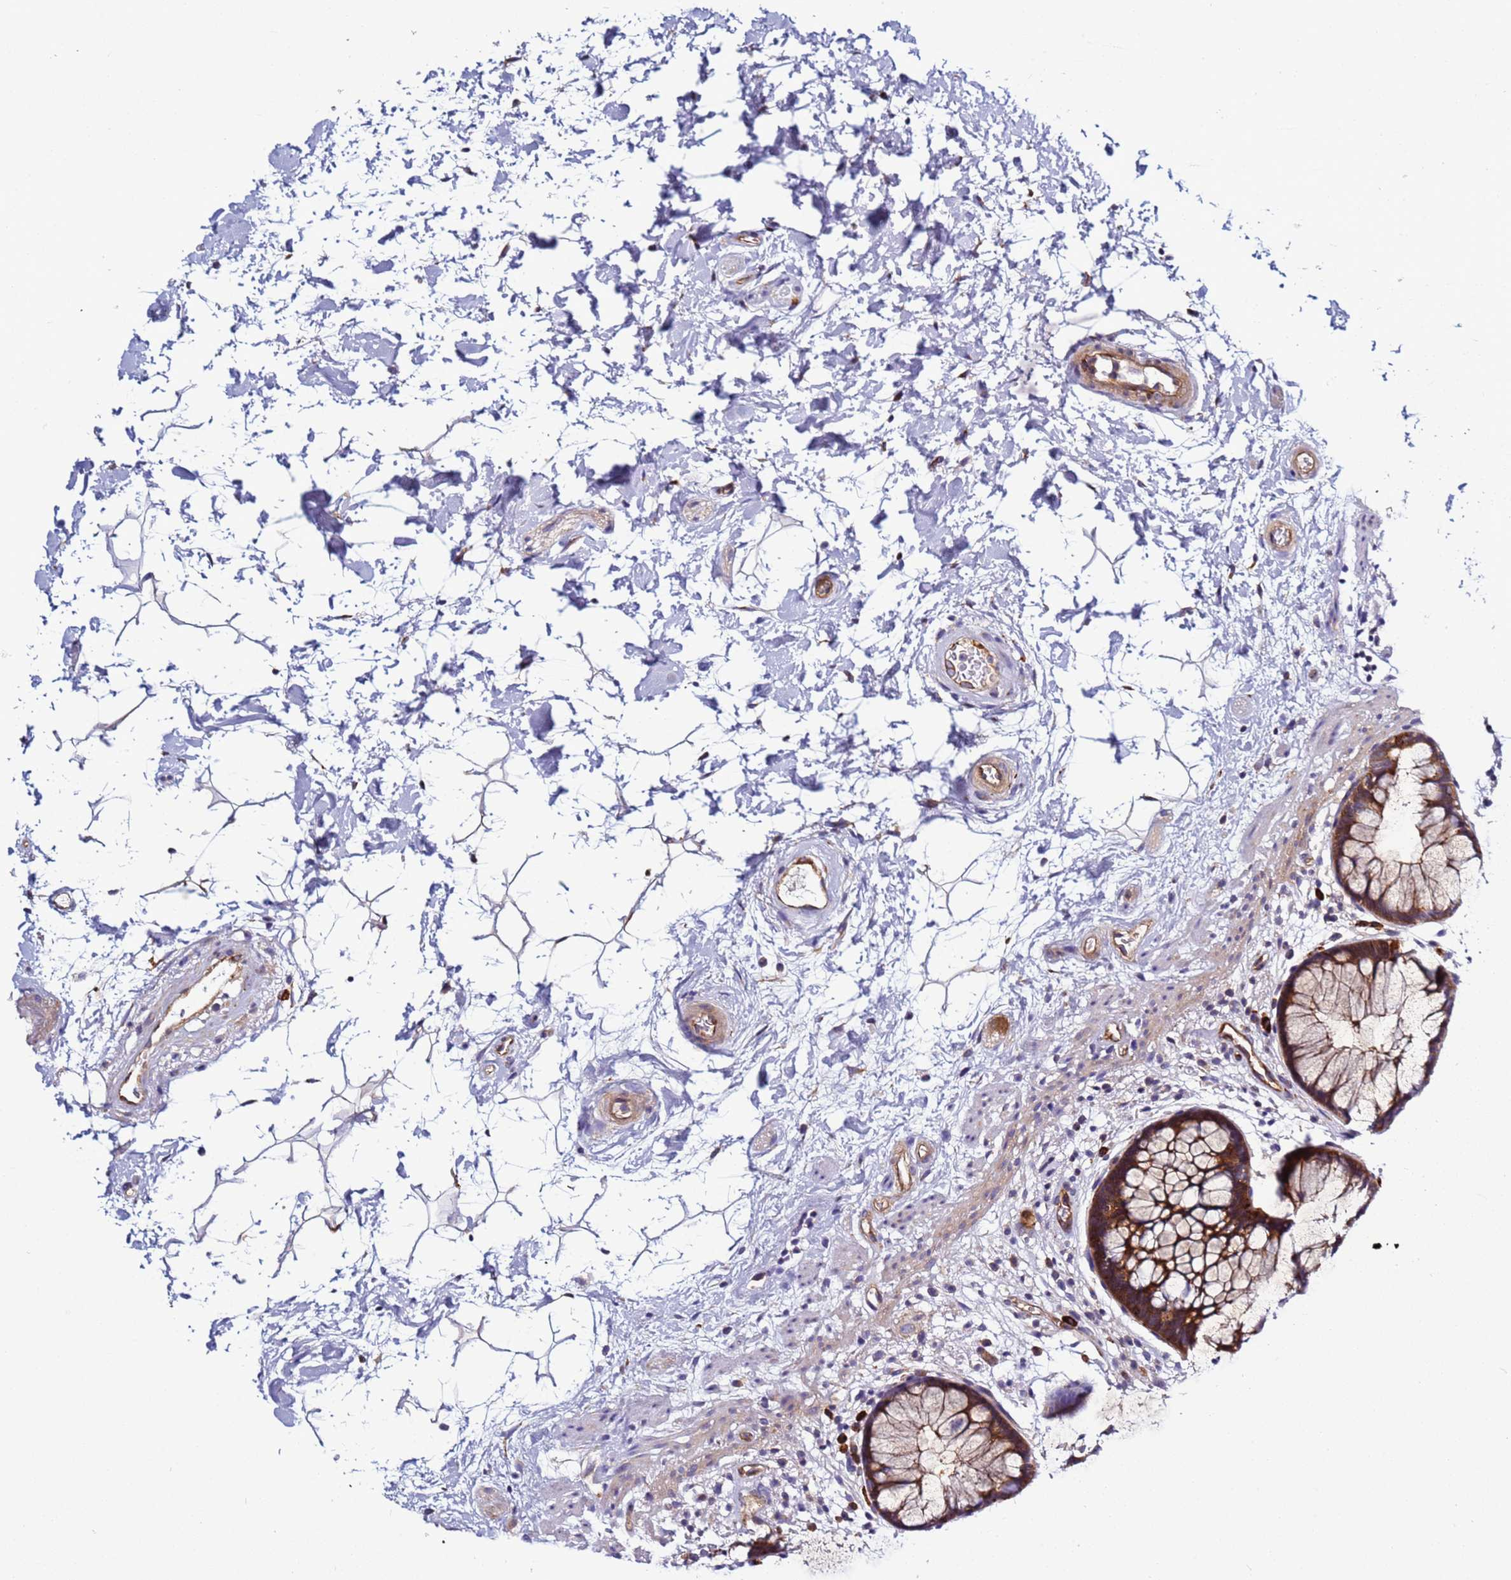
{"staining": {"intensity": "strong", "quantity": ">75%", "location": "cytoplasmic/membranous"}, "tissue": "rectum", "cell_type": "Glandular cells", "image_type": "normal", "snomed": [{"axis": "morphology", "description": "Normal tissue, NOS"}, {"axis": "topography", "description": "Rectum"}], "caption": "Normal rectum demonstrates strong cytoplasmic/membranous expression in about >75% of glandular cells, visualized by immunohistochemistry.", "gene": "EFCAB8", "patient": {"sex": "male", "age": 51}}